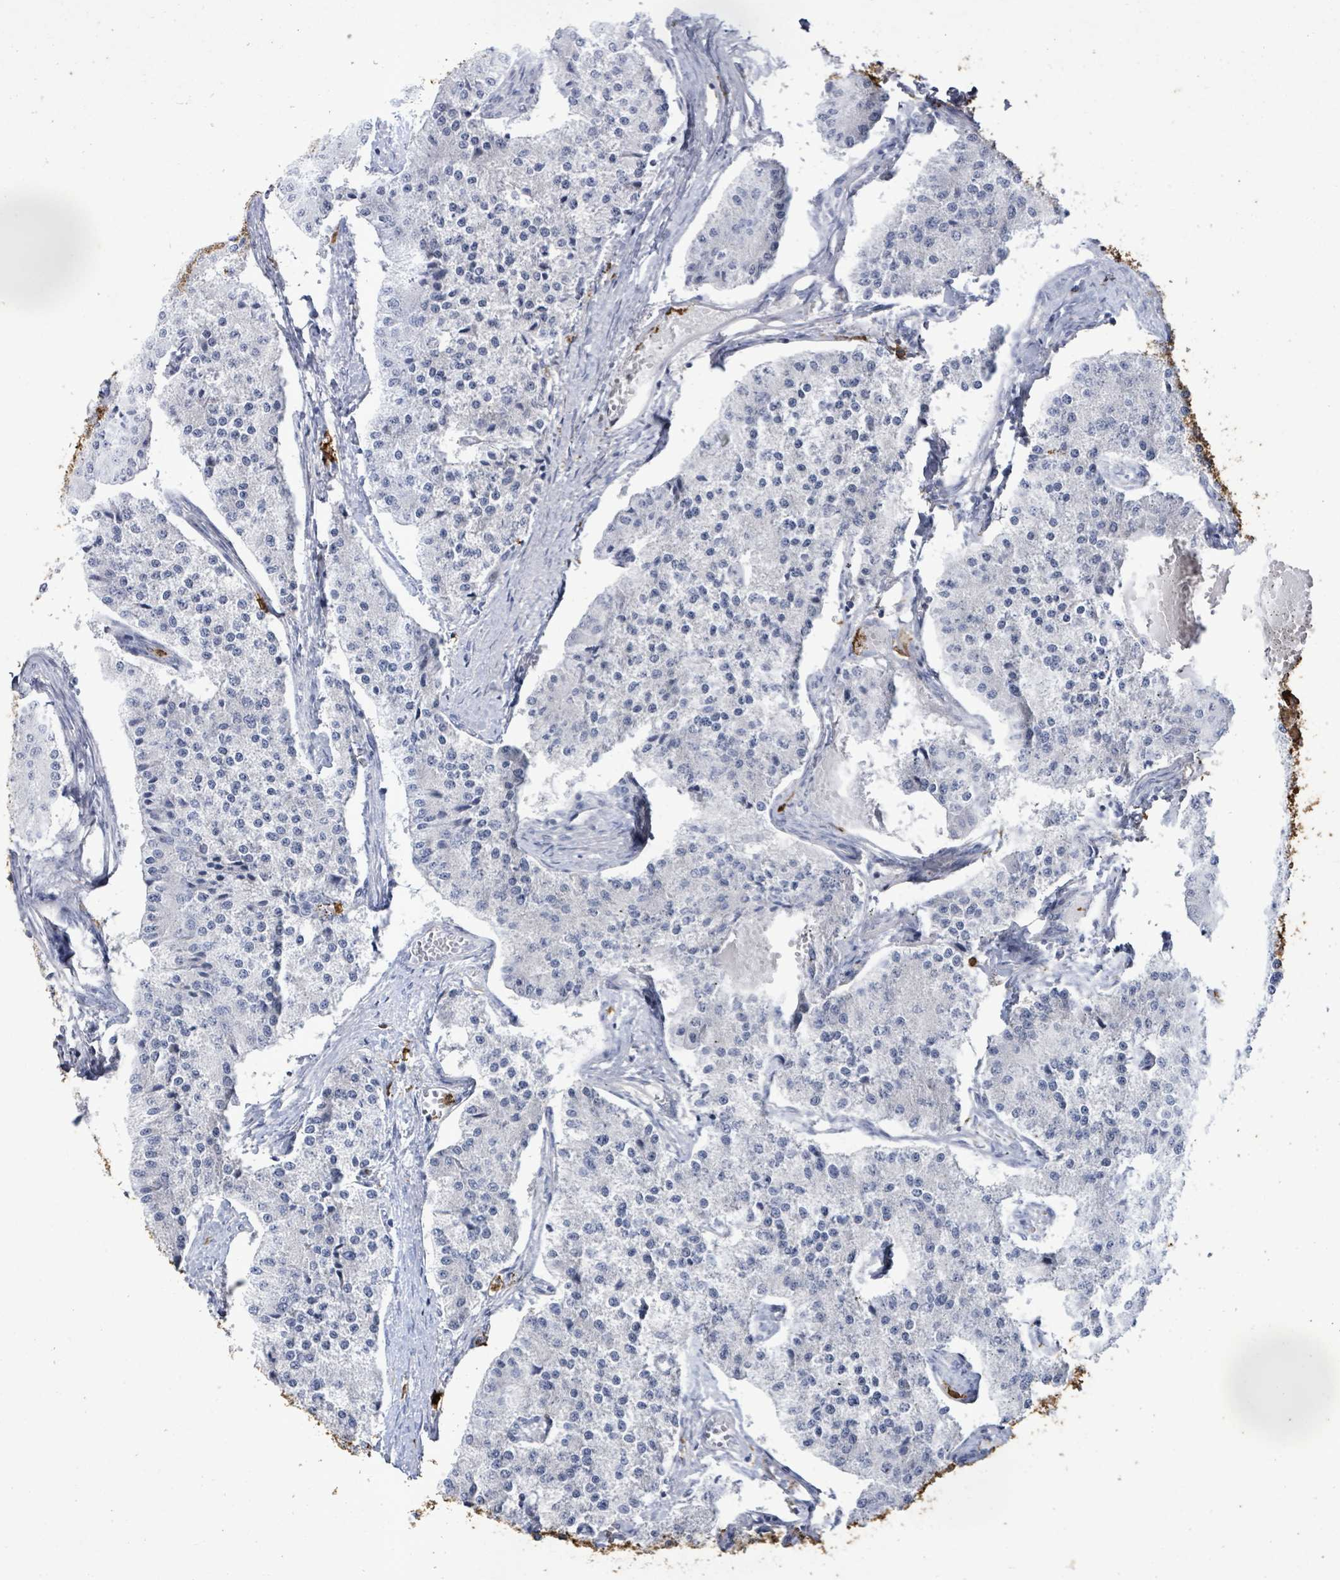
{"staining": {"intensity": "negative", "quantity": "none", "location": "none"}, "tissue": "carcinoid", "cell_type": "Tumor cells", "image_type": "cancer", "snomed": [{"axis": "morphology", "description": "Carcinoid, malignant, NOS"}, {"axis": "topography", "description": "Colon"}], "caption": "Protein analysis of carcinoid exhibits no significant positivity in tumor cells.", "gene": "FAM210A", "patient": {"sex": "female", "age": 52}}